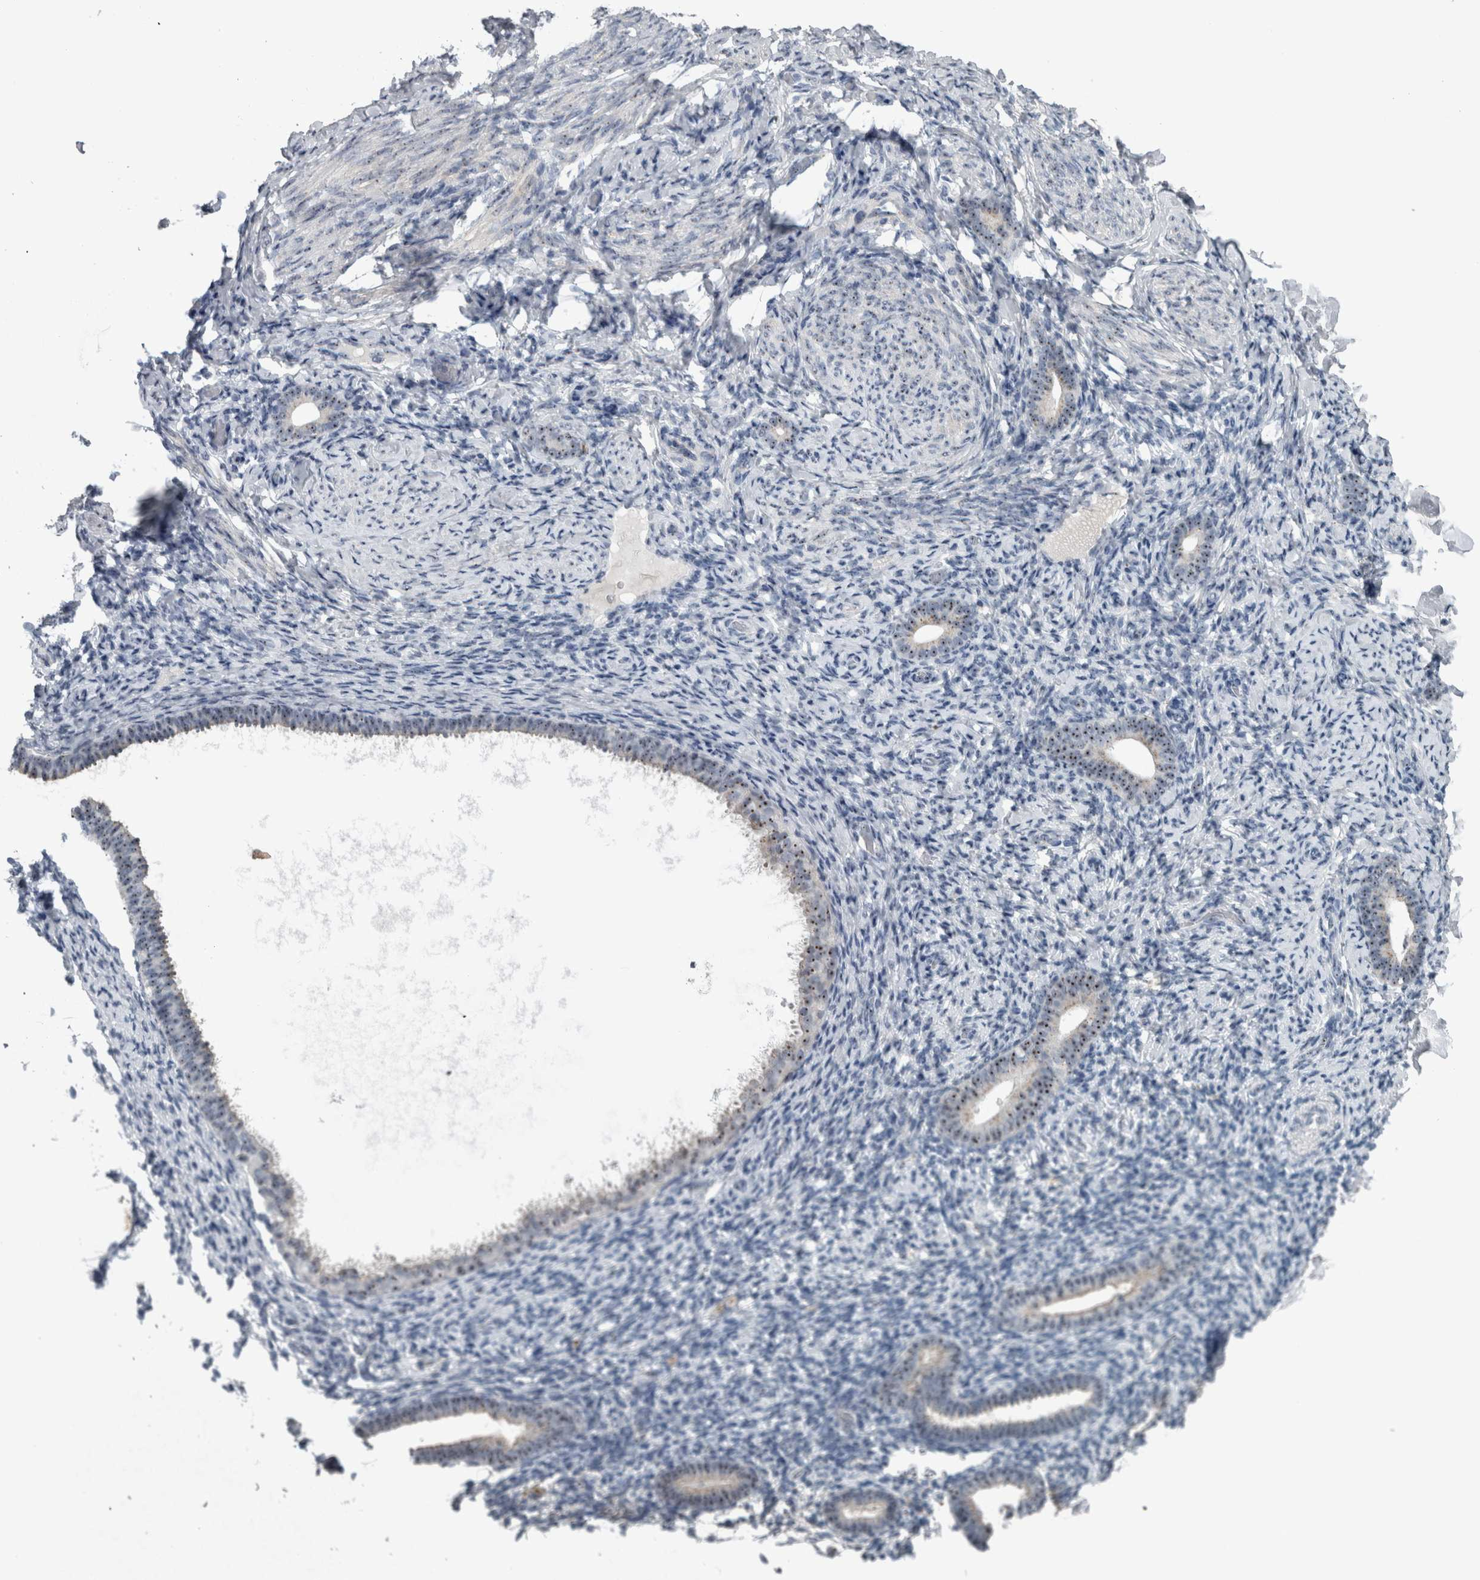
{"staining": {"intensity": "negative", "quantity": "none", "location": "none"}, "tissue": "endometrium", "cell_type": "Cells in endometrial stroma", "image_type": "normal", "snomed": [{"axis": "morphology", "description": "Normal tissue, NOS"}, {"axis": "topography", "description": "Endometrium"}], "caption": "Immunohistochemistry (IHC) of unremarkable human endometrium reveals no staining in cells in endometrial stroma.", "gene": "UTP6", "patient": {"sex": "female", "age": 51}}